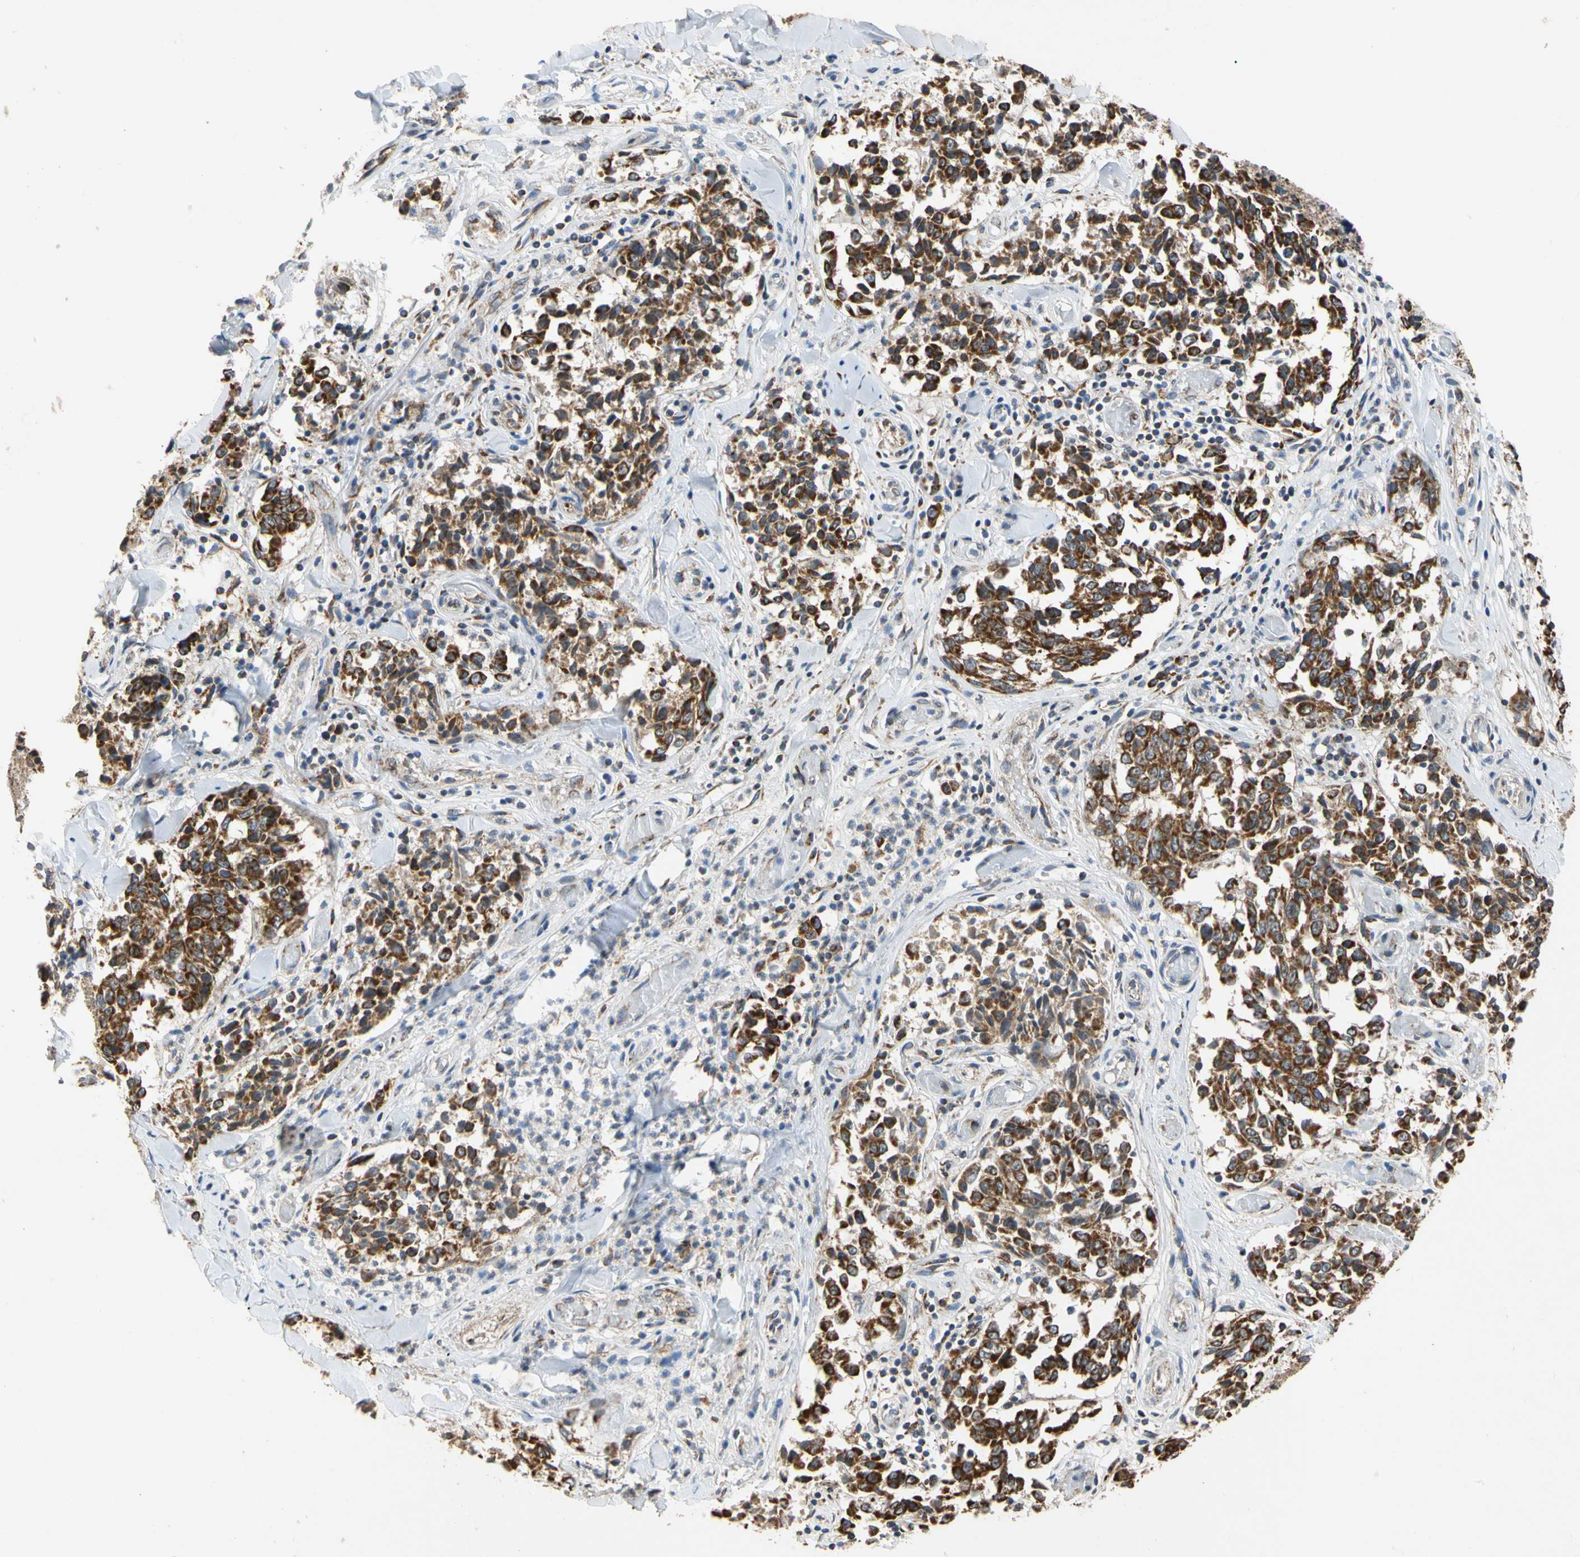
{"staining": {"intensity": "strong", "quantity": ">75%", "location": "cytoplasmic/membranous"}, "tissue": "melanoma", "cell_type": "Tumor cells", "image_type": "cancer", "snomed": [{"axis": "morphology", "description": "Malignant melanoma, NOS"}, {"axis": "topography", "description": "Skin"}], "caption": "Strong cytoplasmic/membranous expression is identified in about >75% of tumor cells in melanoma. (brown staining indicates protein expression, while blue staining denotes nuclei).", "gene": "GPD2", "patient": {"sex": "female", "age": 64}}